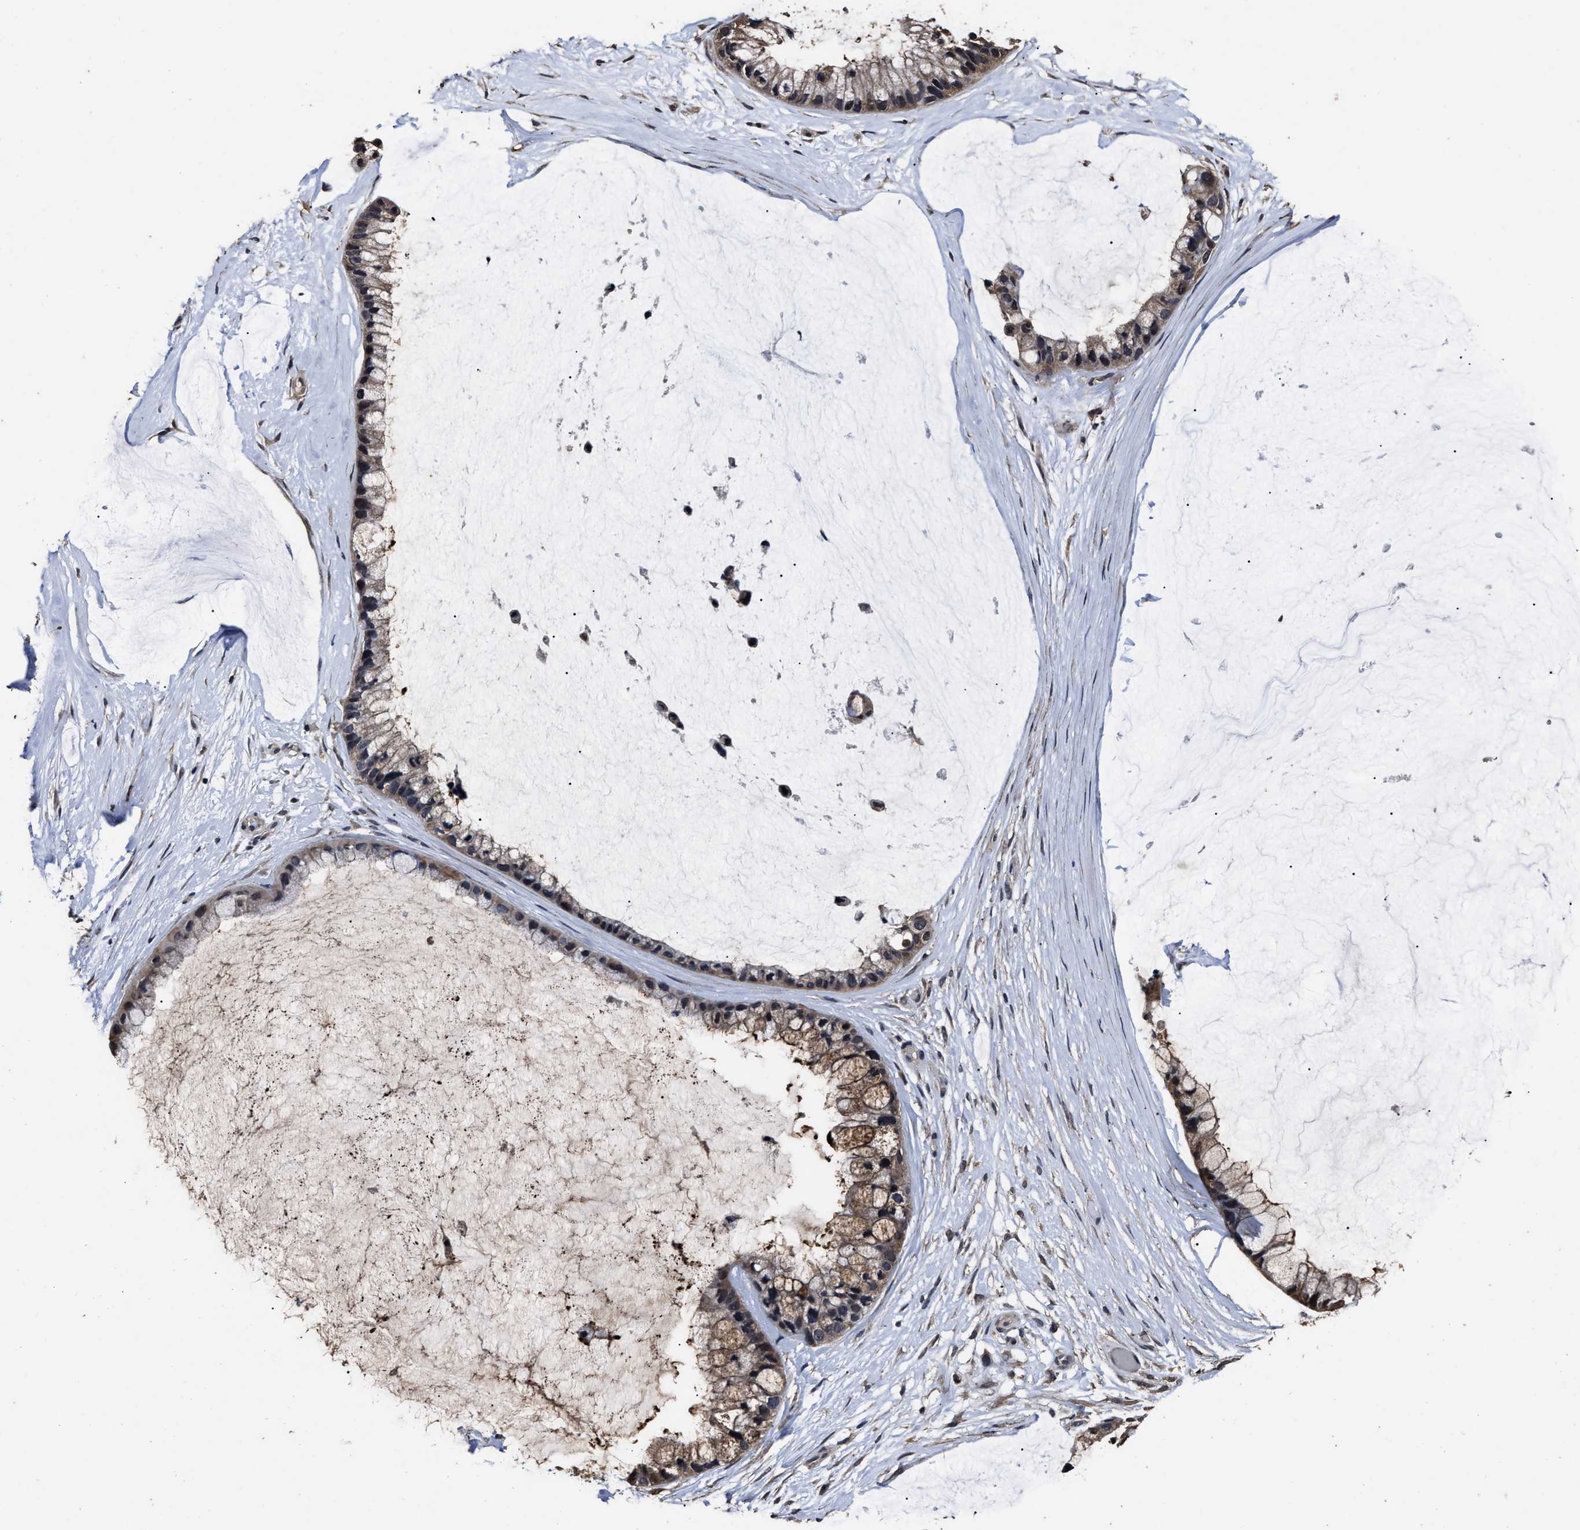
{"staining": {"intensity": "weak", "quantity": ">75%", "location": "cytoplasmic/membranous"}, "tissue": "ovarian cancer", "cell_type": "Tumor cells", "image_type": "cancer", "snomed": [{"axis": "morphology", "description": "Cystadenocarcinoma, mucinous, NOS"}, {"axis": "topography", "description": "Ovary"}], "caption": "Immunohistochemistry (DAB) staining of human ovarian cancer reveals weak cytoplasmic/membranous protein positivity in approximately >75% of tumor cells.", "gene": "RSBN1L", "patient": {"sex": "female", "age": 39}}